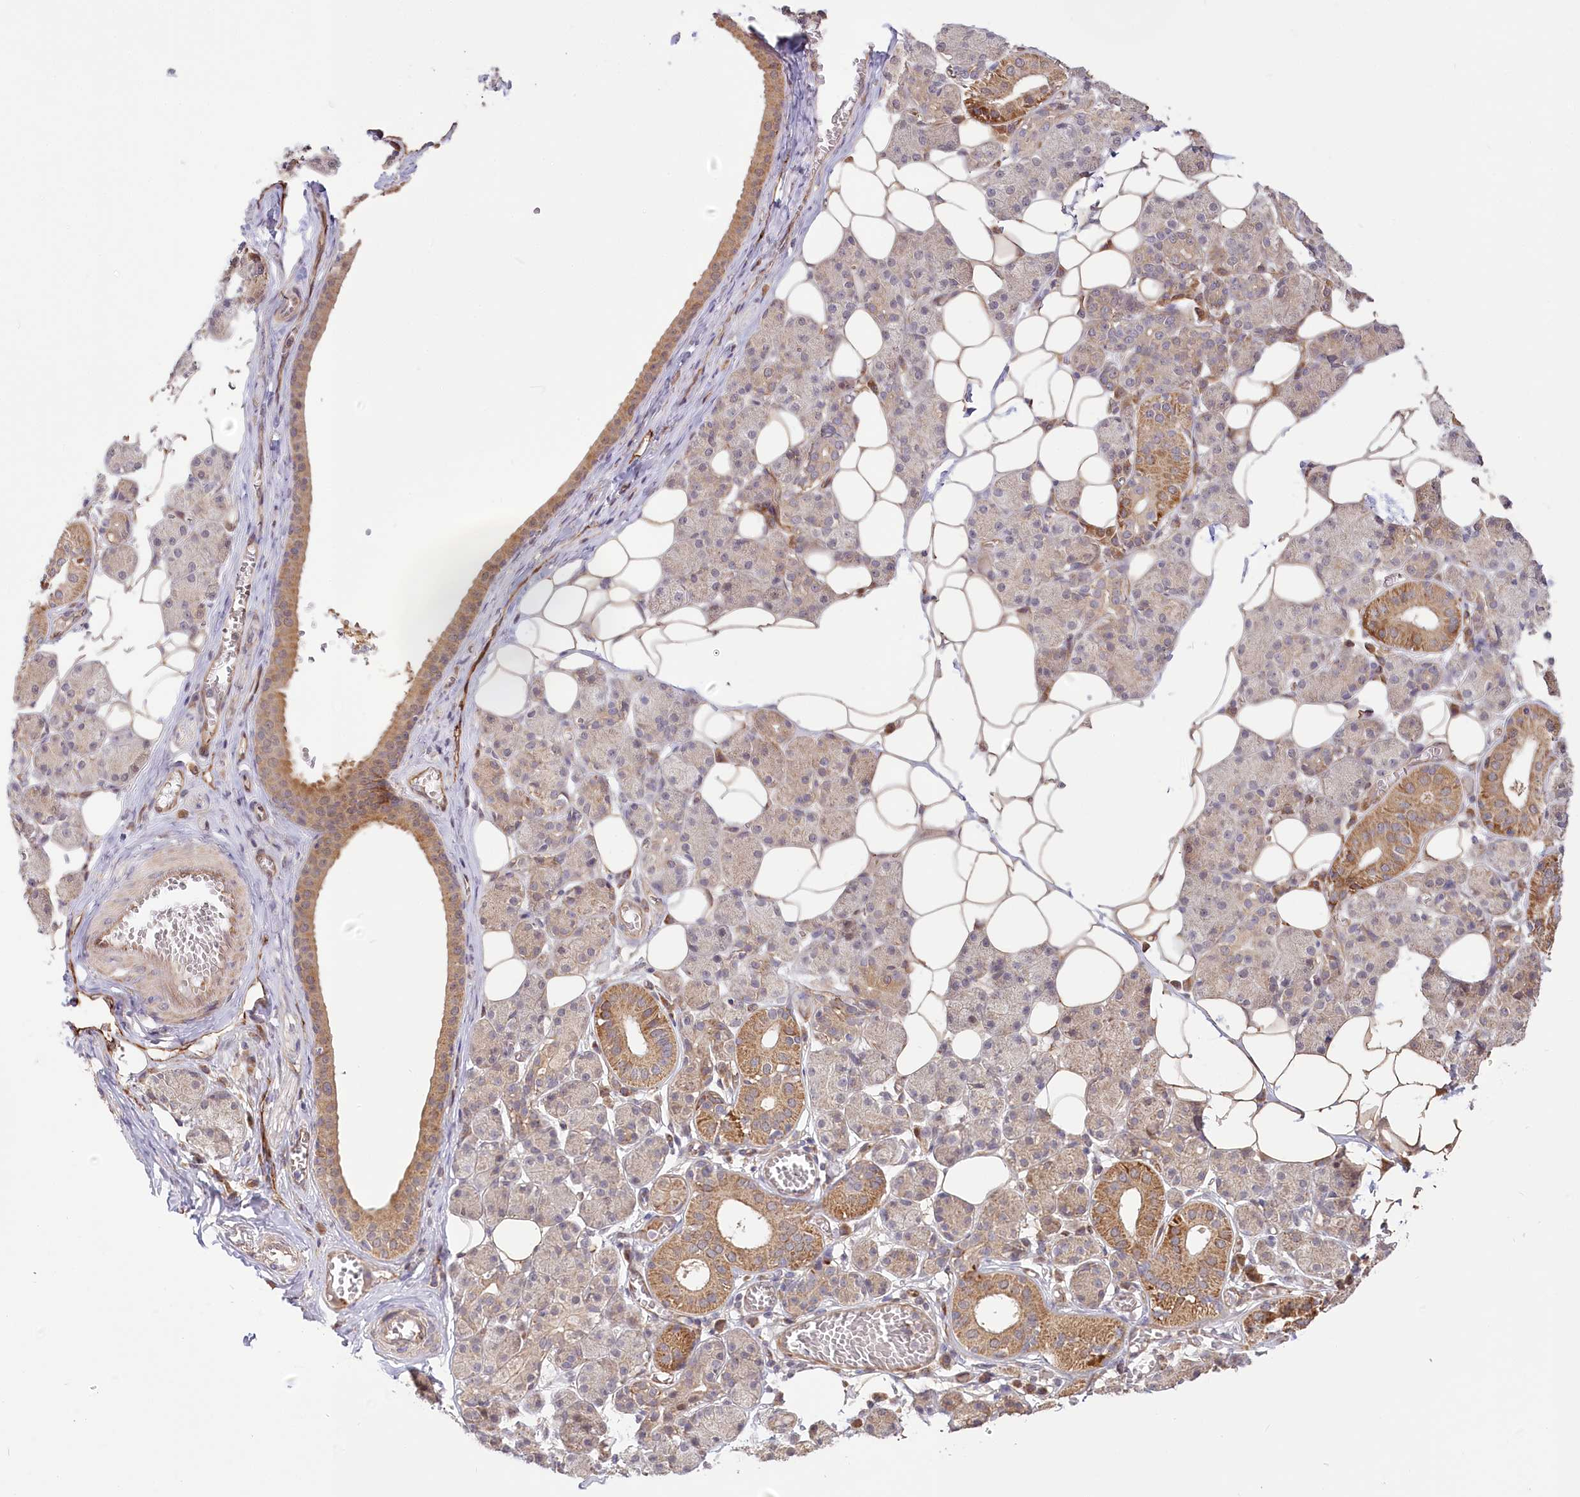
{"staining": {"intensity": "moderate", "quantity": "25%-75%", "location": "cytoplasmic/membranous"}, "tissue": "salivary gland", "cell_type": "Glandular cells", "image_type": "normal", "snomed": [{"axis": "morphology", "description": "Normal tissue, NOS"}, {"axis": "topography", "description": "Salivary gland"}], "caption": "IHC (DAB (3,3'-diaminobenzidine)) staining of unremarkable human salivary gland reveals moderate cytoplasmic/membranous protein positivity in about 25%-75% of glandular cells.", "gene": "CEP70", "patient": {"sex": "female", "age": 33}}